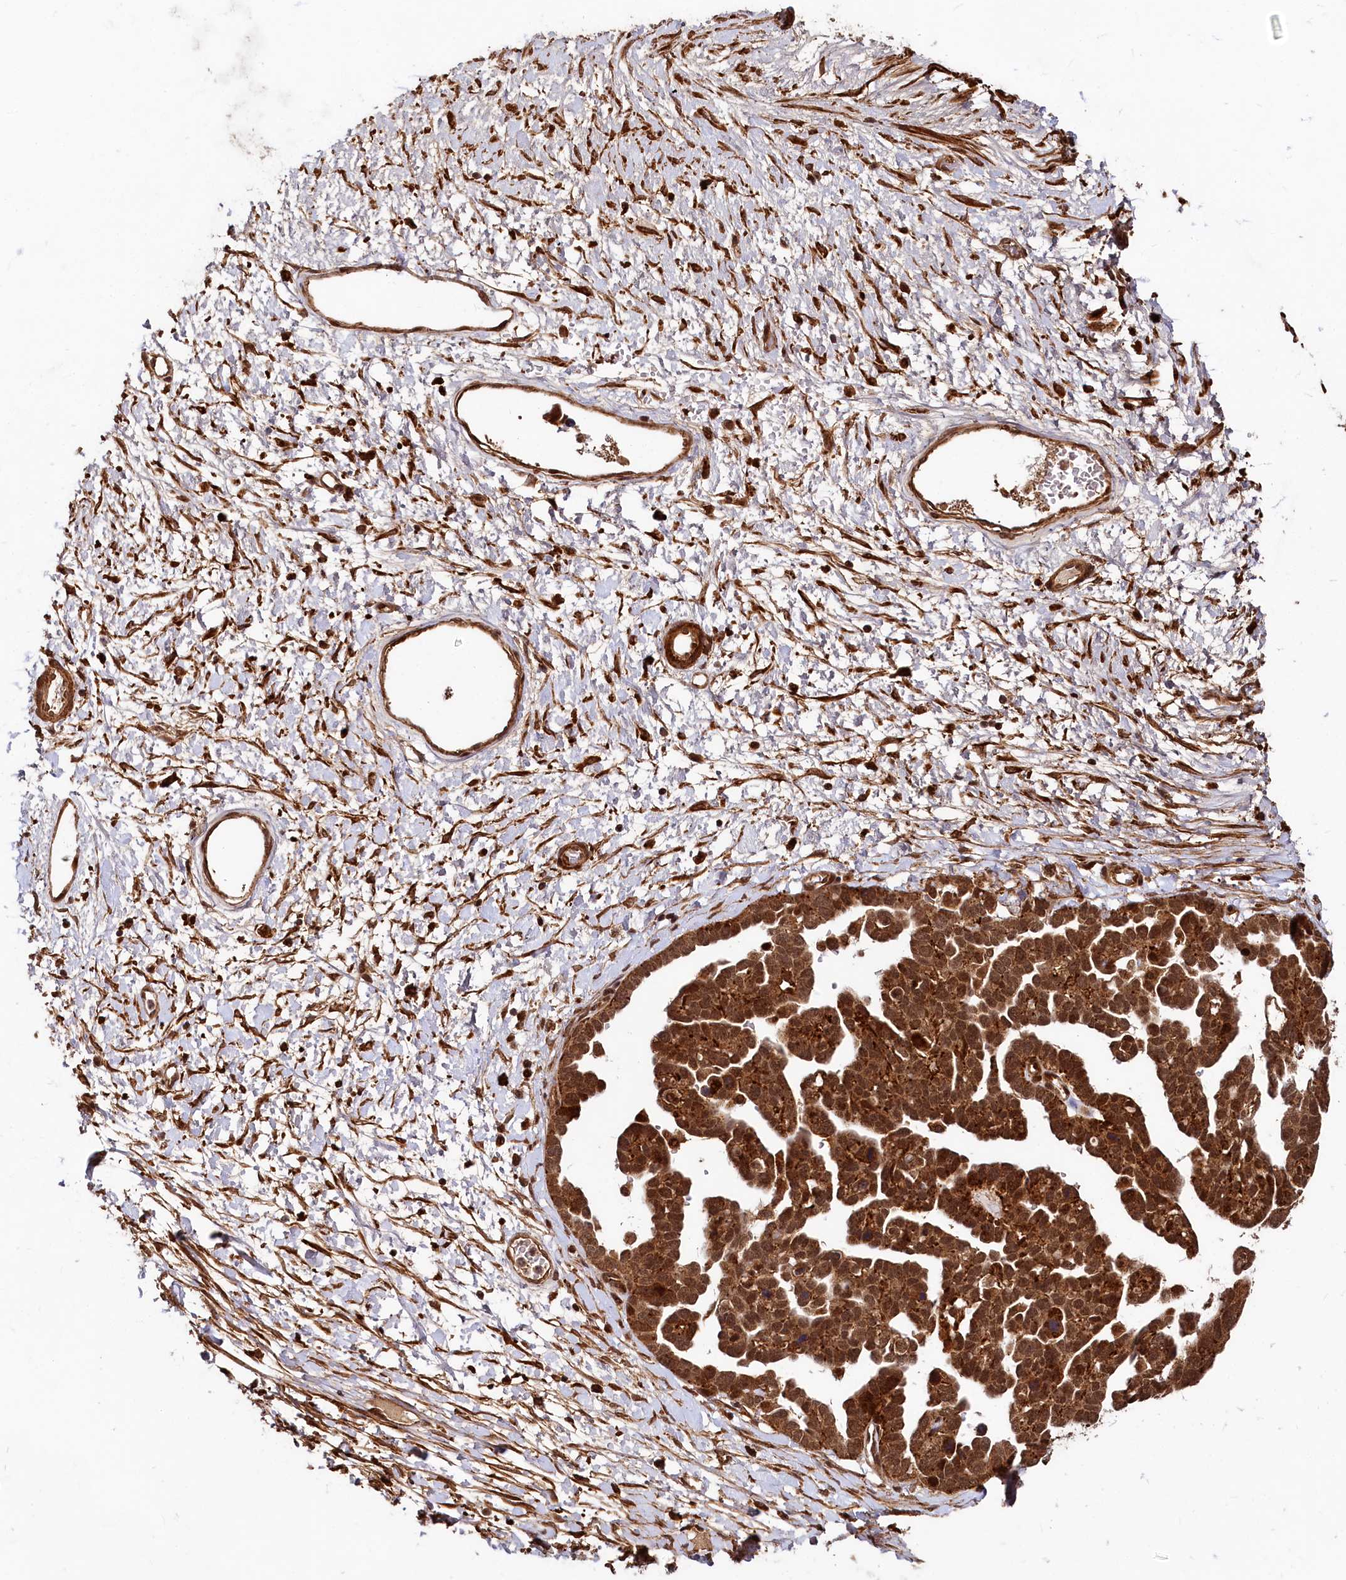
{"staining": {"intensity": "strong", "quantity": ">75%", "location": "cytoplasmic/membranous,nuclear"}, "tissue": "ovarian cancer", "cell_type": "Tumor cells", "image_type": "cancer", "snomed": [{"axis": "morphology", "description": "Cystadenocarcinoma, serous, NOS"}, {"axis": "topography", "description": "Ovary"}], "caption": "Strong cytoplasmic/membranous and nuclear expression for a protein is seen in about >75% of tumor cells of serous cystadenocarcinoma (ovarian) using immunohistochemistry.", "gene": "TRIM23", "patient": {"sex": "female", "age": 54}}